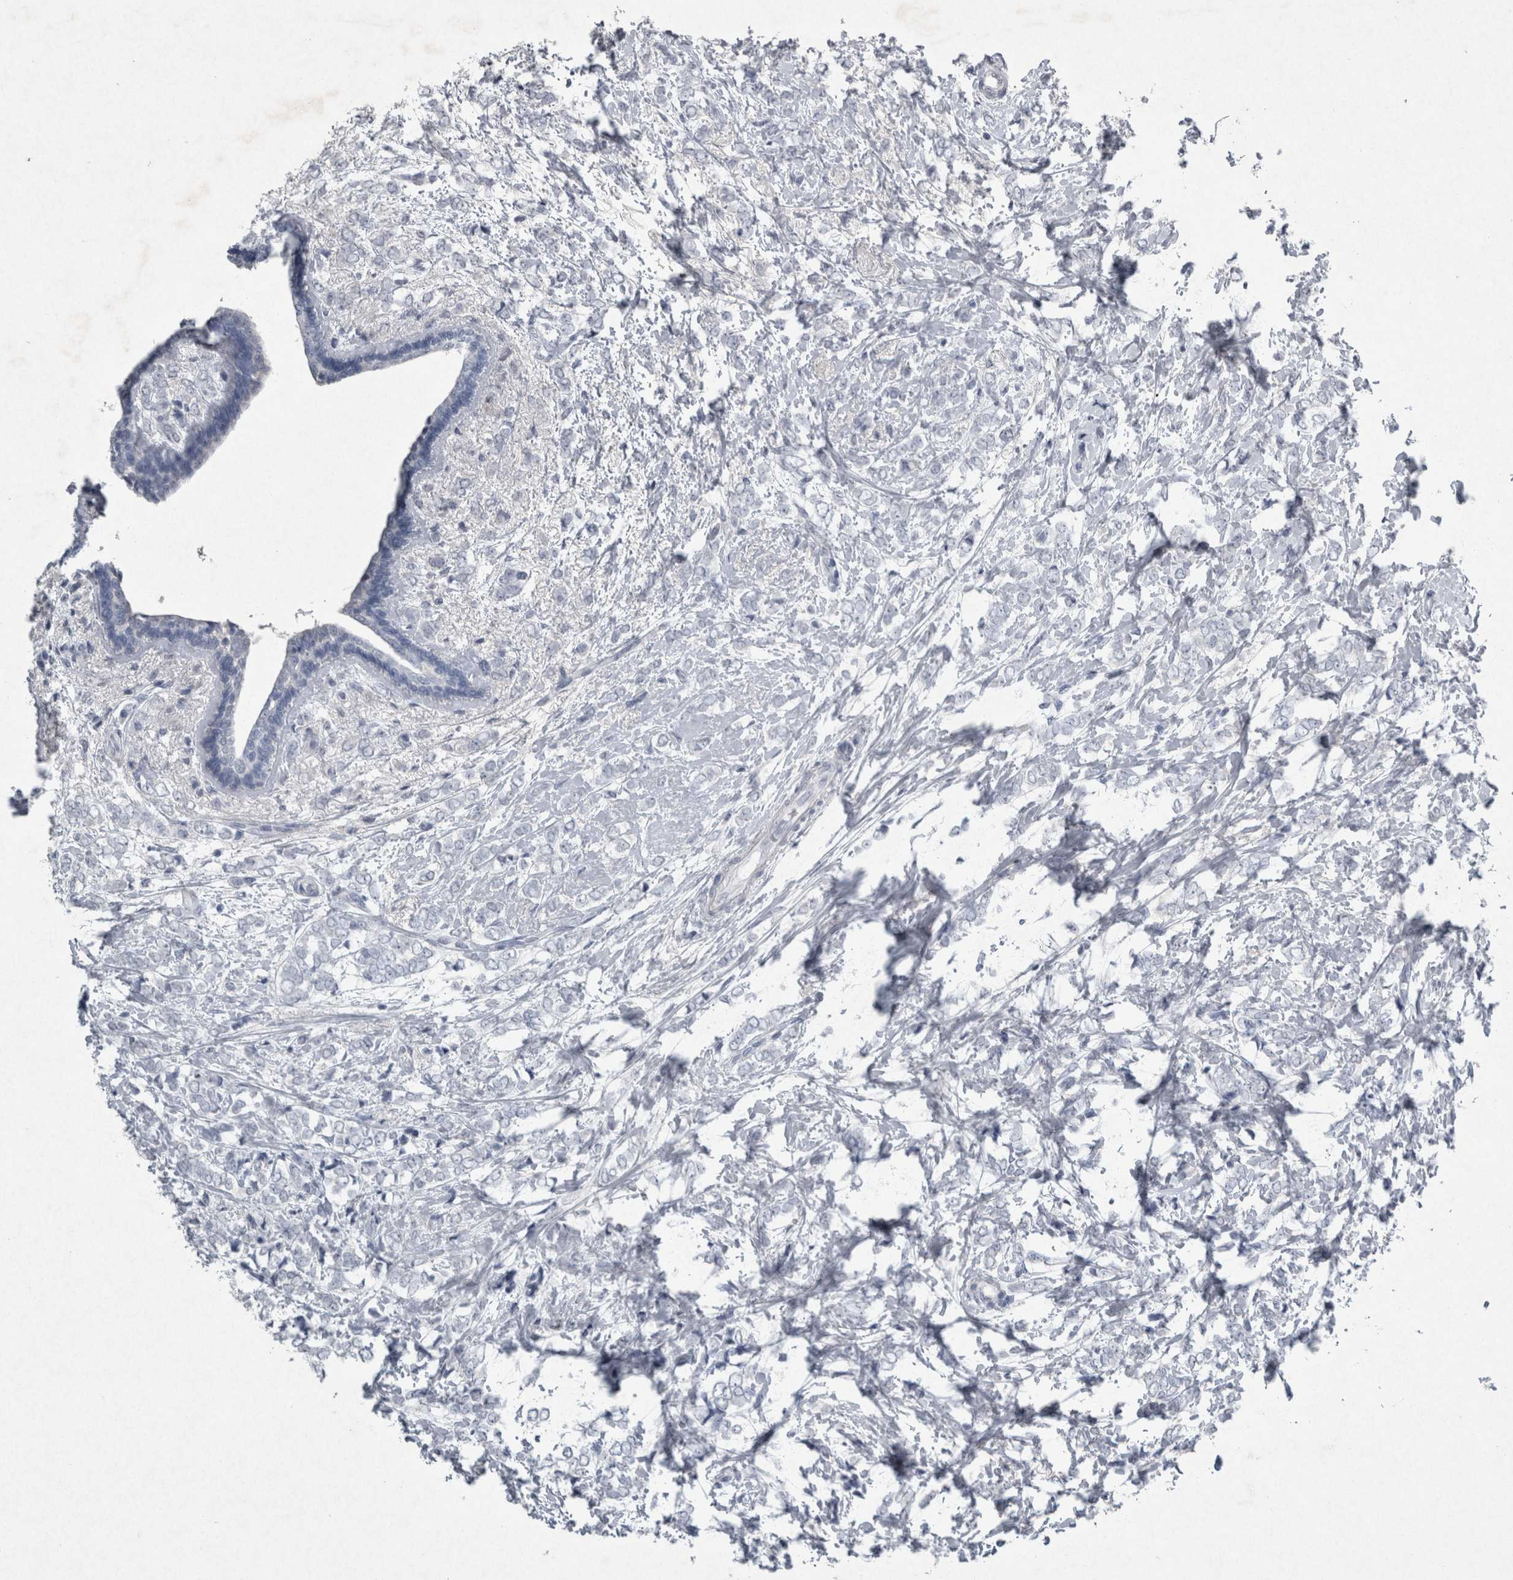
{"staining": {"intensity": "negative", "quantity": "none", "location": "none"}, "tissue": "breast cancer", "cell_type": "Tumor cells", "image_type": "cancer", "snomed": [{"axis": "morphology", "description": "Normal tissue, NOS"}, {"axis": "morphology", "description": "Lobular carcinoma"}, {"axis": "topography", "description": "Breast"}], "caption": "DAB immunohistochemical staining of human breast cancer (lobular carcinoma) demonstrates no significant expression in tumor cells.", "gene": "PDX1", "patient": {"sex": "female", "age": 47}}